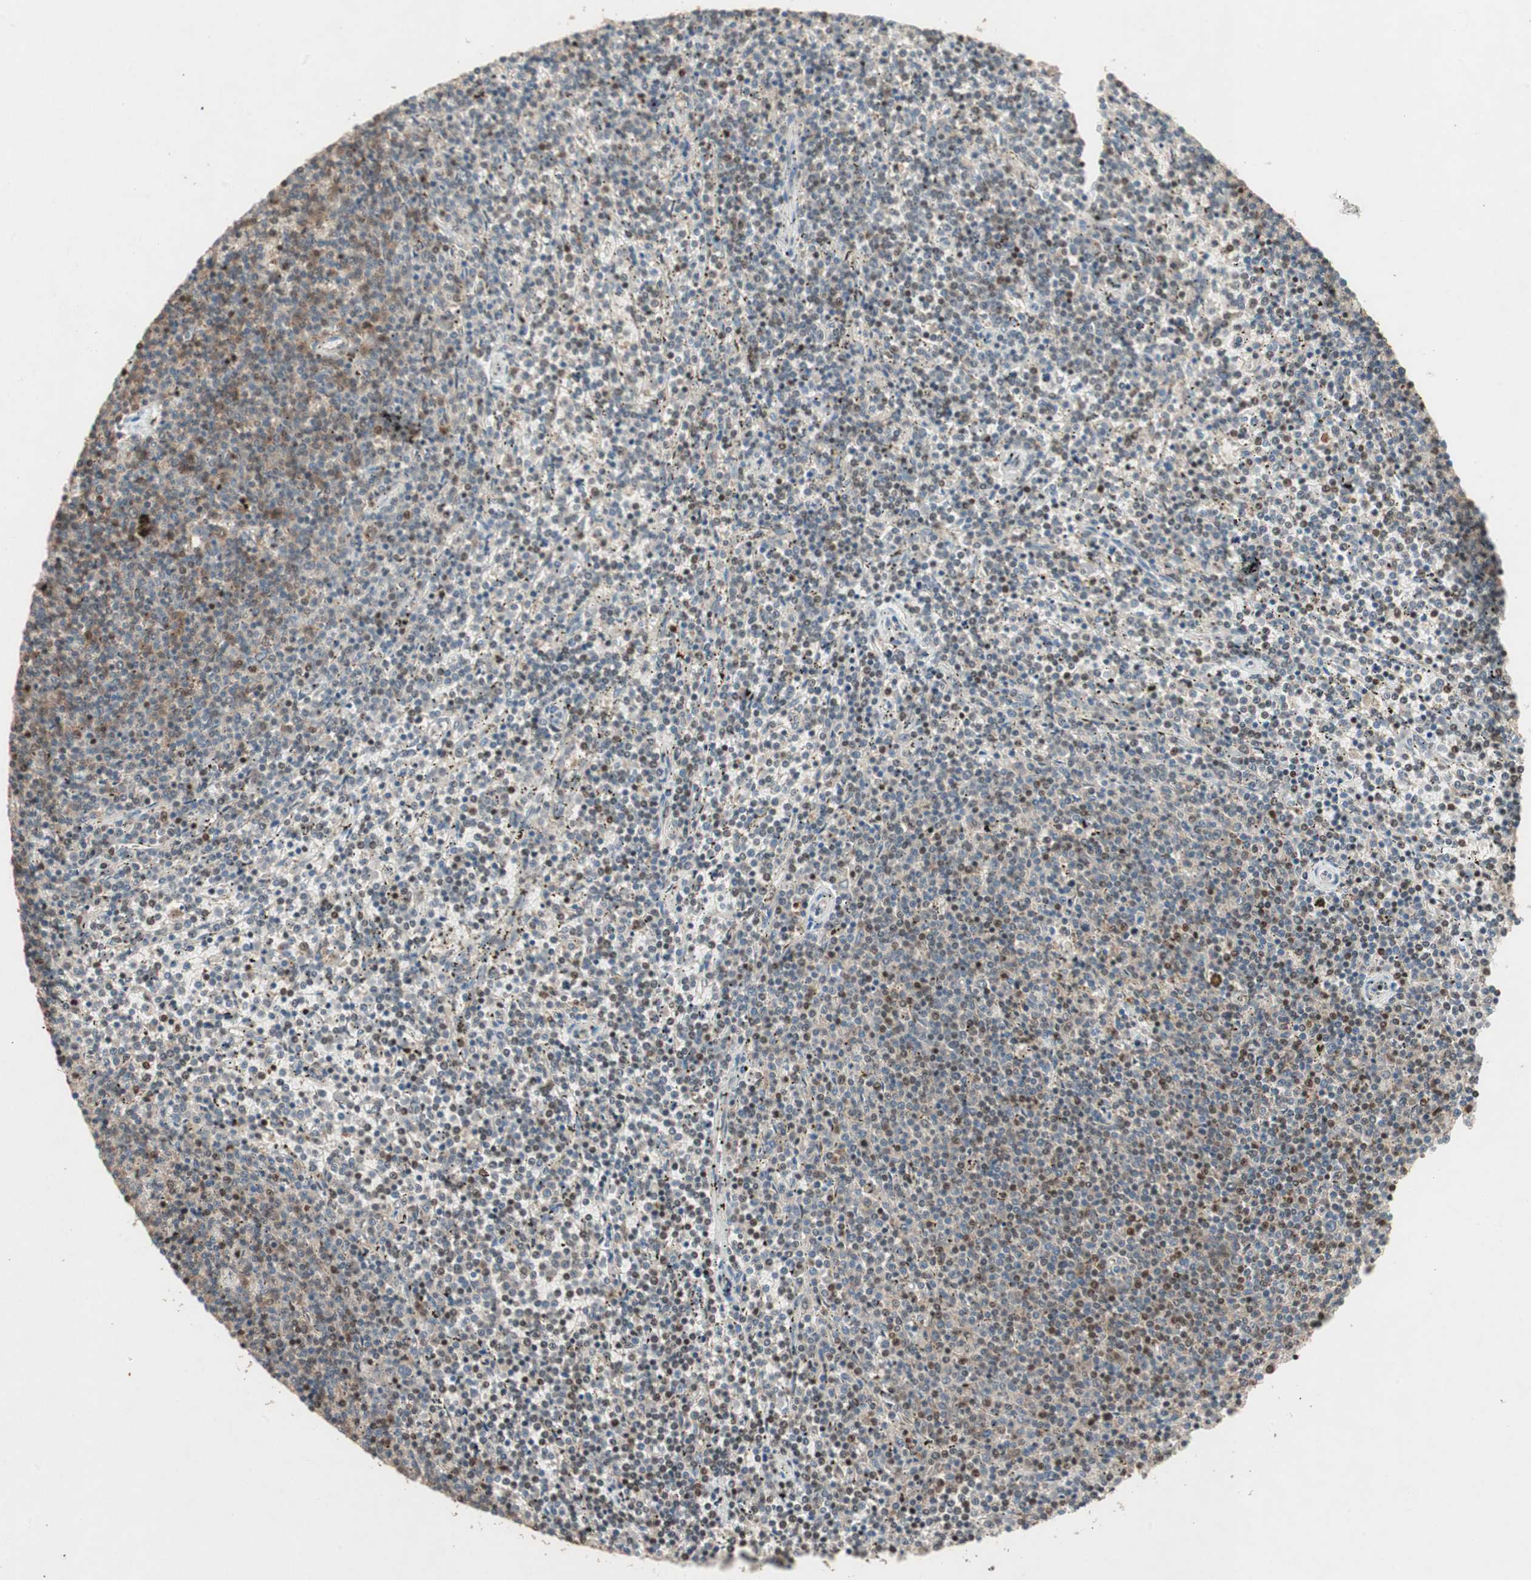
{"staining": {"intensity": "moderate", "quantity": "25%-75%", "location": "cytoplasmic/membranous,nuclear"}, "tissue": "lymphoma", "cell_type": "Tumor cells", "image_type": "cancer", "snomed": [{"axis": "morphology", "description": "Malignant lymphoma, non-Hodgkin's type, Low grade"}, {"axis": "topography", "description": "Spleen"}], "caption": "Lymphoma was stained to show a protein in brown. There is medium levels of moderate cytoplasmic/membranous and nuclear expression in about 25%-75% of tumor cells. The protein of interest is stained brown, and the nuclei are stained in blue (DAB IHC with brightfield microscopy, high magnification).", "gene": "GART", "patient": {"sex": "female", "age": 50}}